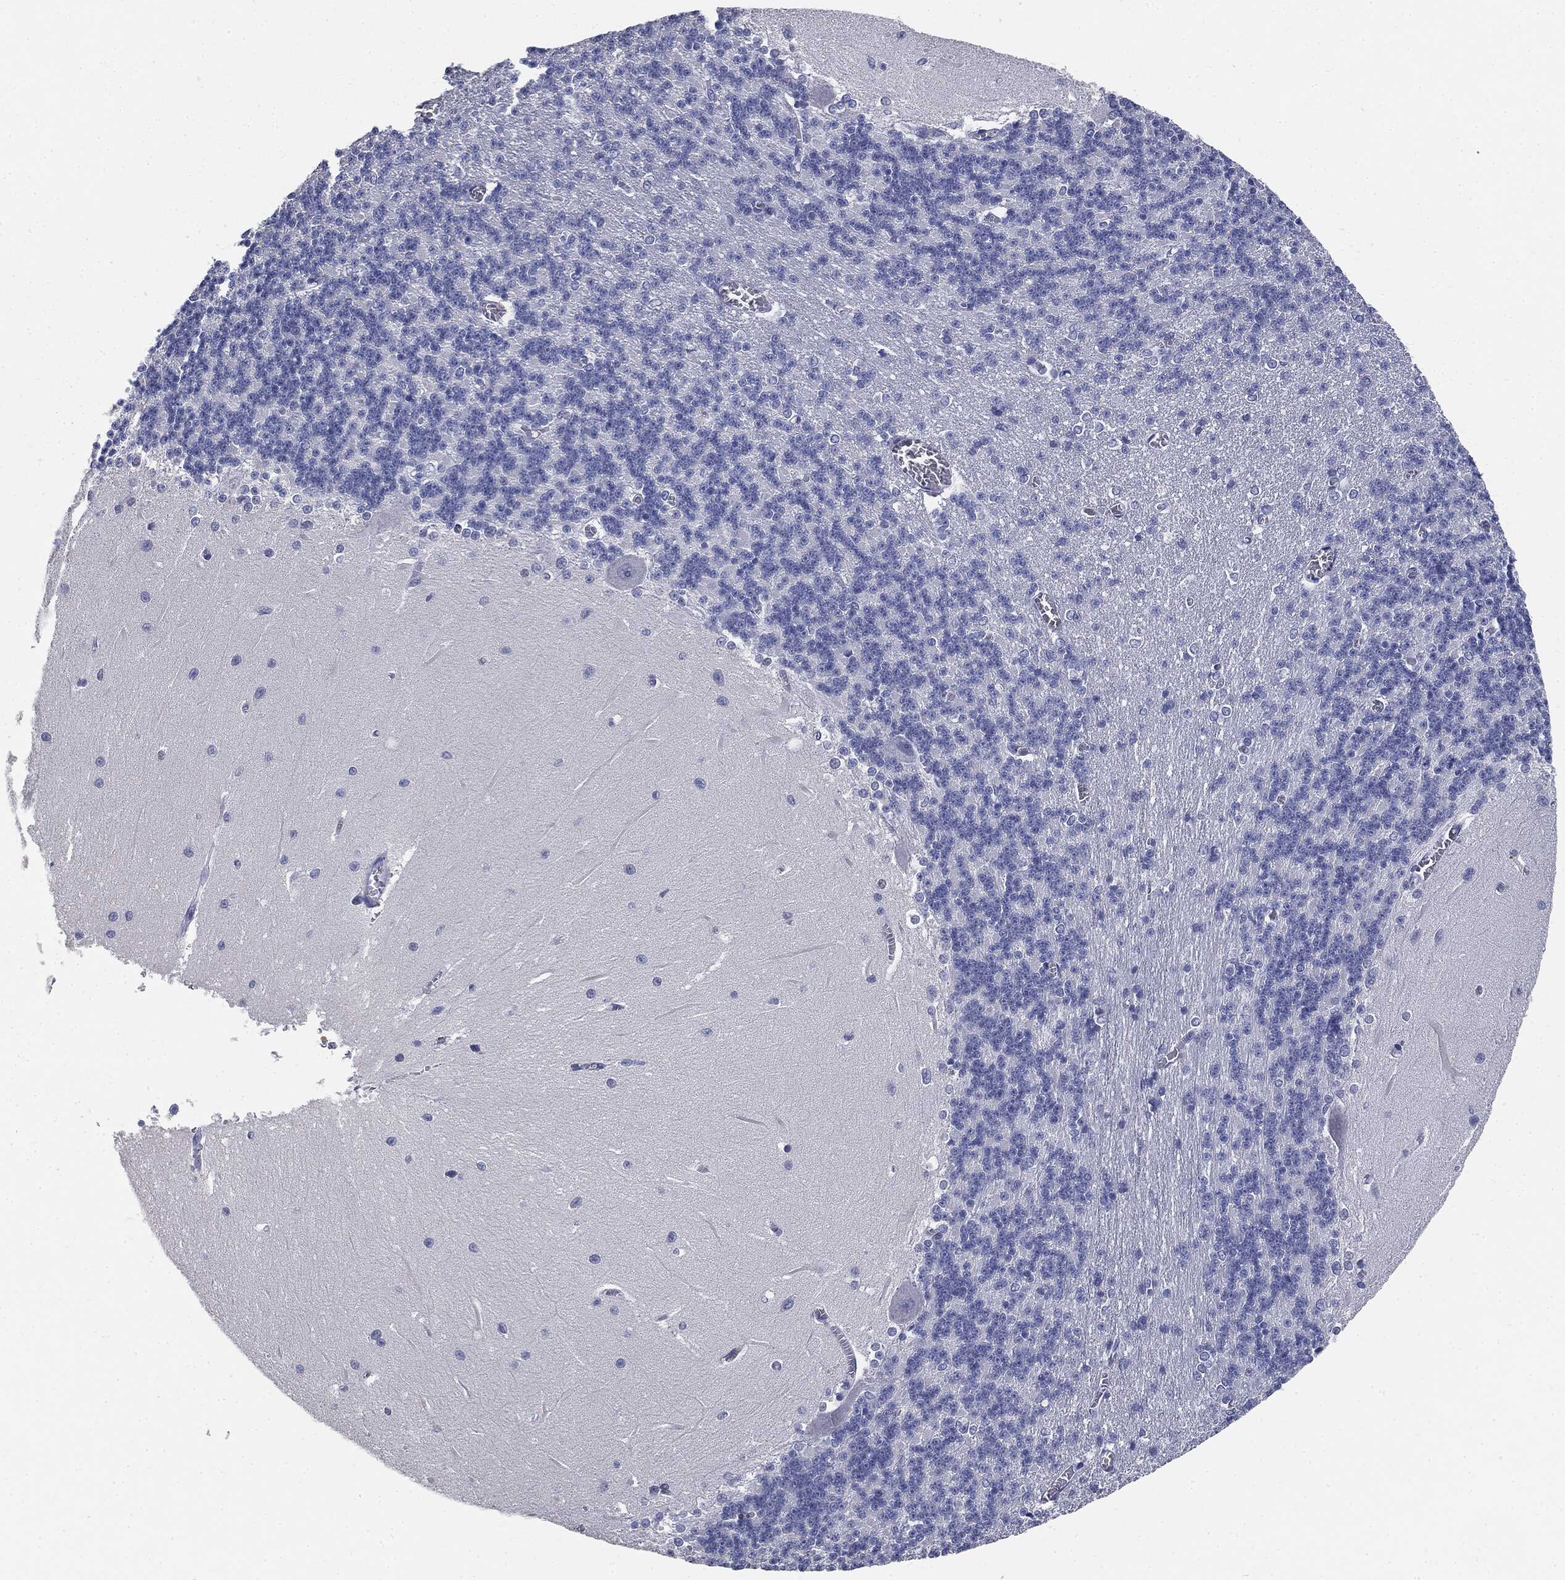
{"staining": {"intensity": "negative", "quantity": "none", "location": "none"}, "tissue": "cerebellum", "cell_type": "Cells in granular layer", "image_type": "normal", "snomed": [{"axis": "morphology", "description": "Normal tissue, NOS"}, {"axis": "topography", "description": "Cerebellum"}], "caption": "Immunohistochemistry image of normal cerebellum stained for a protein (brown), which shows no expression in cells in granular layer. (DAB IHC, high magnification).", "gene": "CUZD1", "patient": {"sex": "male", "age": 37}}